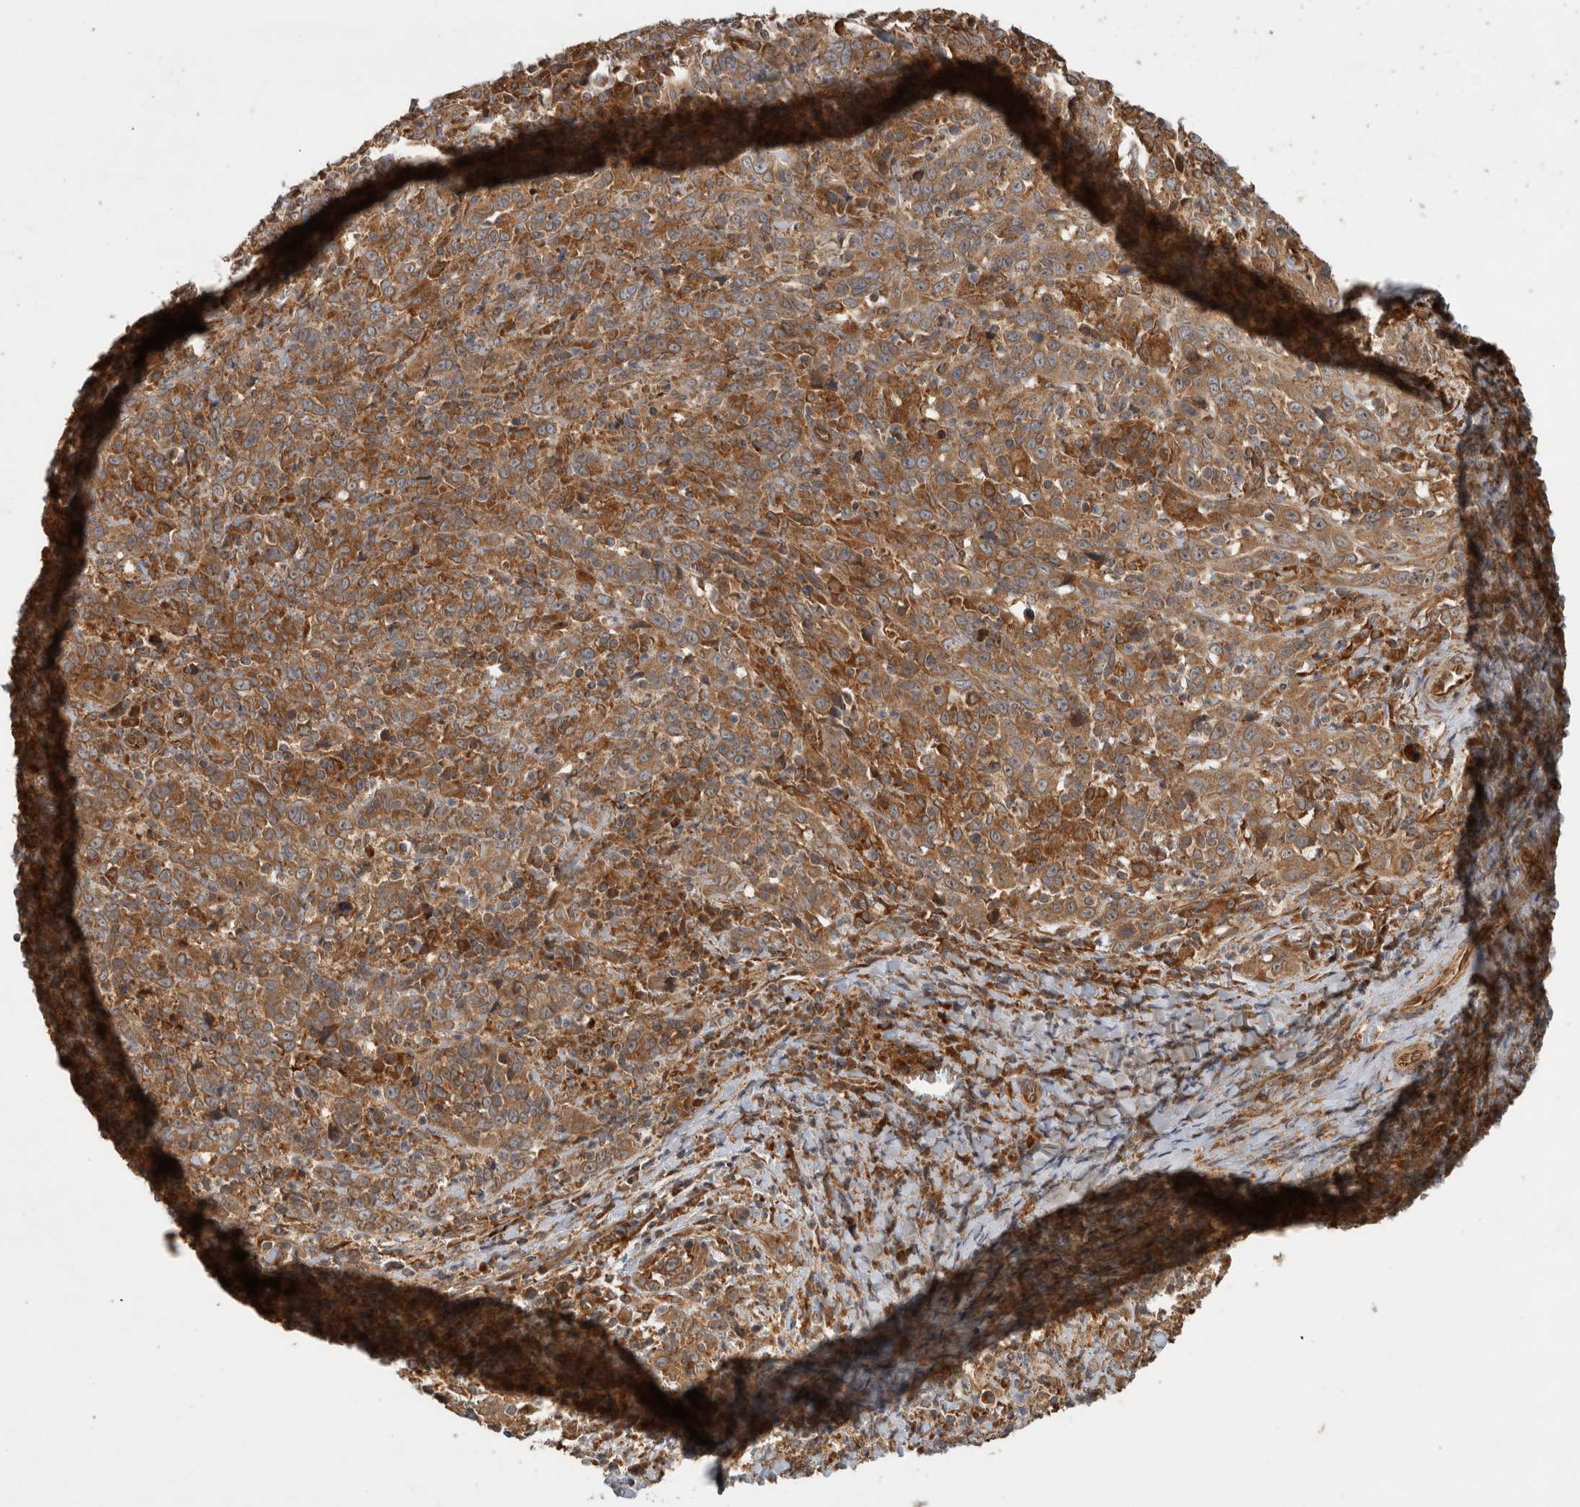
{"staining": {"intensity": "moderate", "quantity": ">75%", "location": "cytoplasmic/membranous"}, "tissue": "cervical cancer", "cell_type": "Tumor cells", "image_type": "cancer", "snomed": [{"axis": "morphology", "description": "Squamous cell carcinoma, NOS"}, {"axis": "topography", "description": "Cervix"}], "caption": "Squamous cell carcinoma (cervical) stained with a protein marker displays moderate staining in tumor cells.", "gene": "TUBD1", "patient": {"sex": "female", "age": 46}}